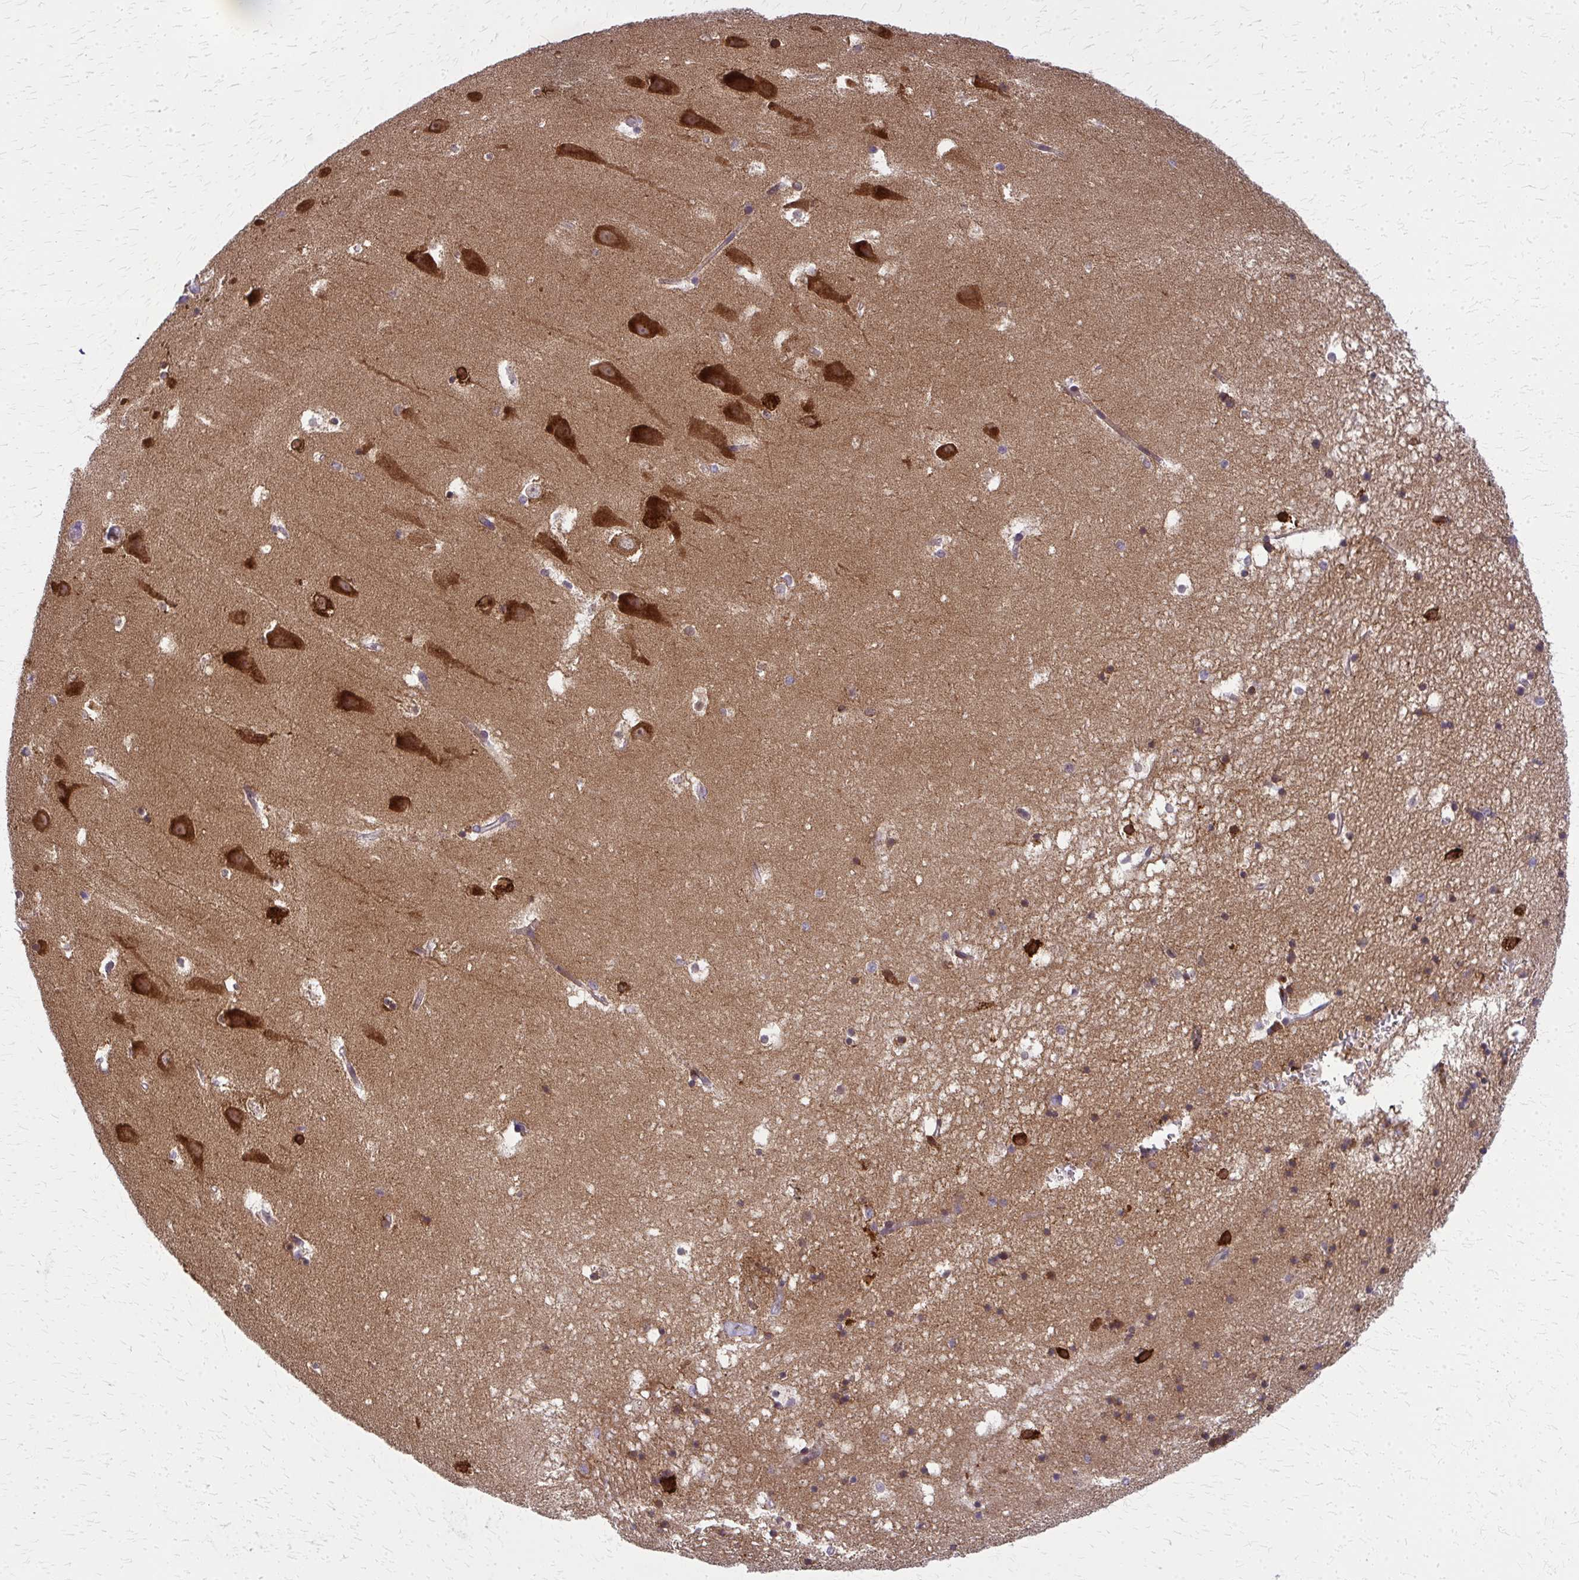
{"staining": {"intensity": "moderate", "quantity": ">75%", "location": "cytoplasmic/membranous"}, "tissue": "hippocampus", "cell_type": "Glial cells", "image_type": "normal", "snomed": [{"axis": "morphology", "description": "Normal tissue, NOS"}, {"axis": "topography", "description": "Hippocampus"}], "caption": "An image of hippocampus stained for a protein shows moderate cytoplasmic/membranous brown staining in glial cells.", "gene": "MCCC1", "patient": {"sex": "male", "age": 58}}